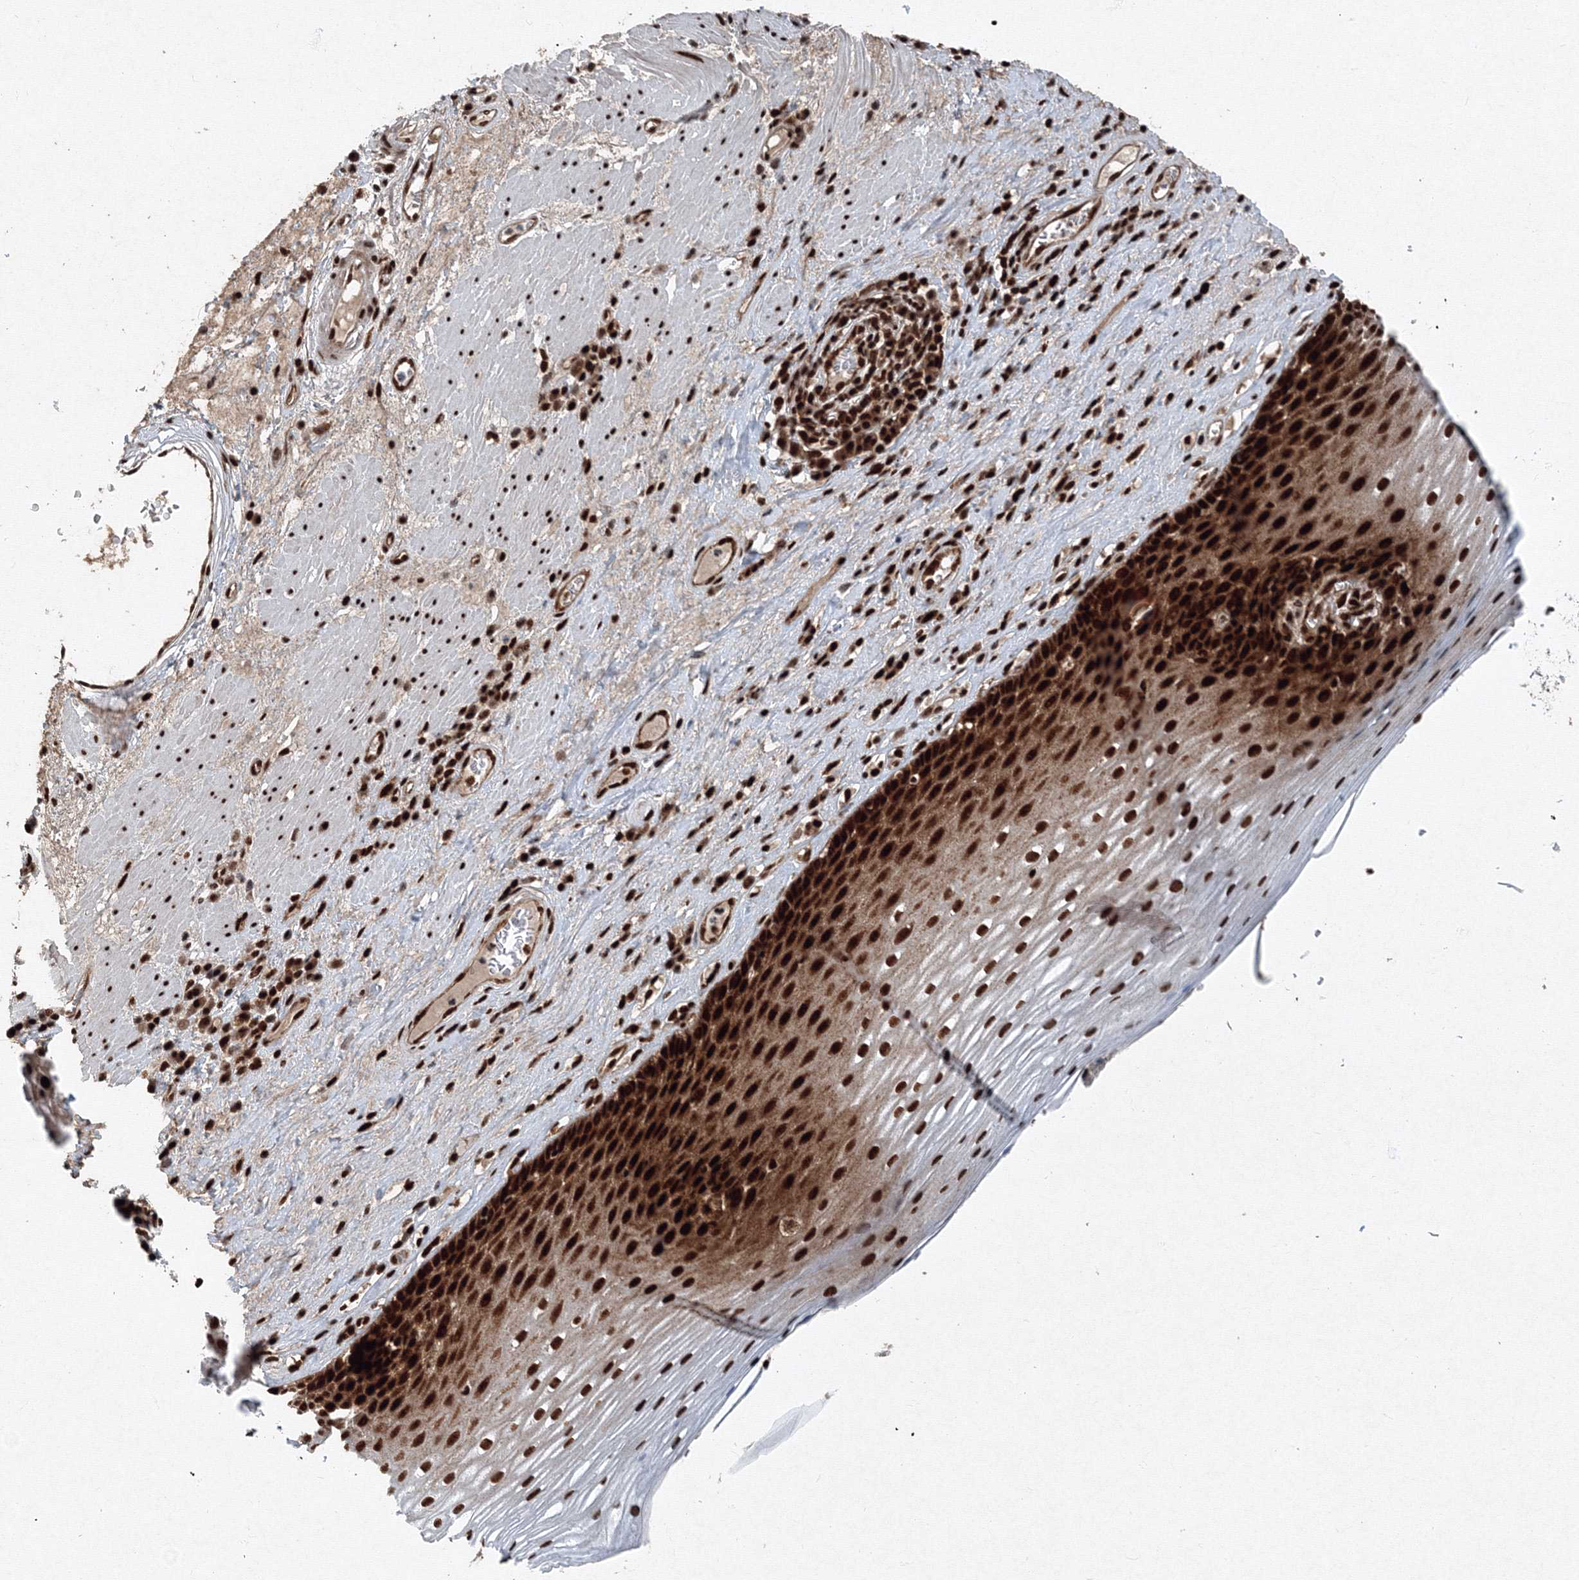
{"staining": {"intensity": "strong", "quantity": ">75%", "location": "nuclear"}, "tissue": "esophagus", "cell_type": "Squamous epithelial cells", "image_type": "normal", "snomed": [{"axis": "morphology", "description": "Normal tissue, NOS"}, {"axis": "topography", "description": "Esophagus"}], "caption": "A high-resolution image shows immunohistochemistry staining of benign esophagus, which shows strong nuclear expression in approximately >75% of squamous epithelial cells.", "gene": "SNRPC", "patient": {"sex": "male", "age": 62}}